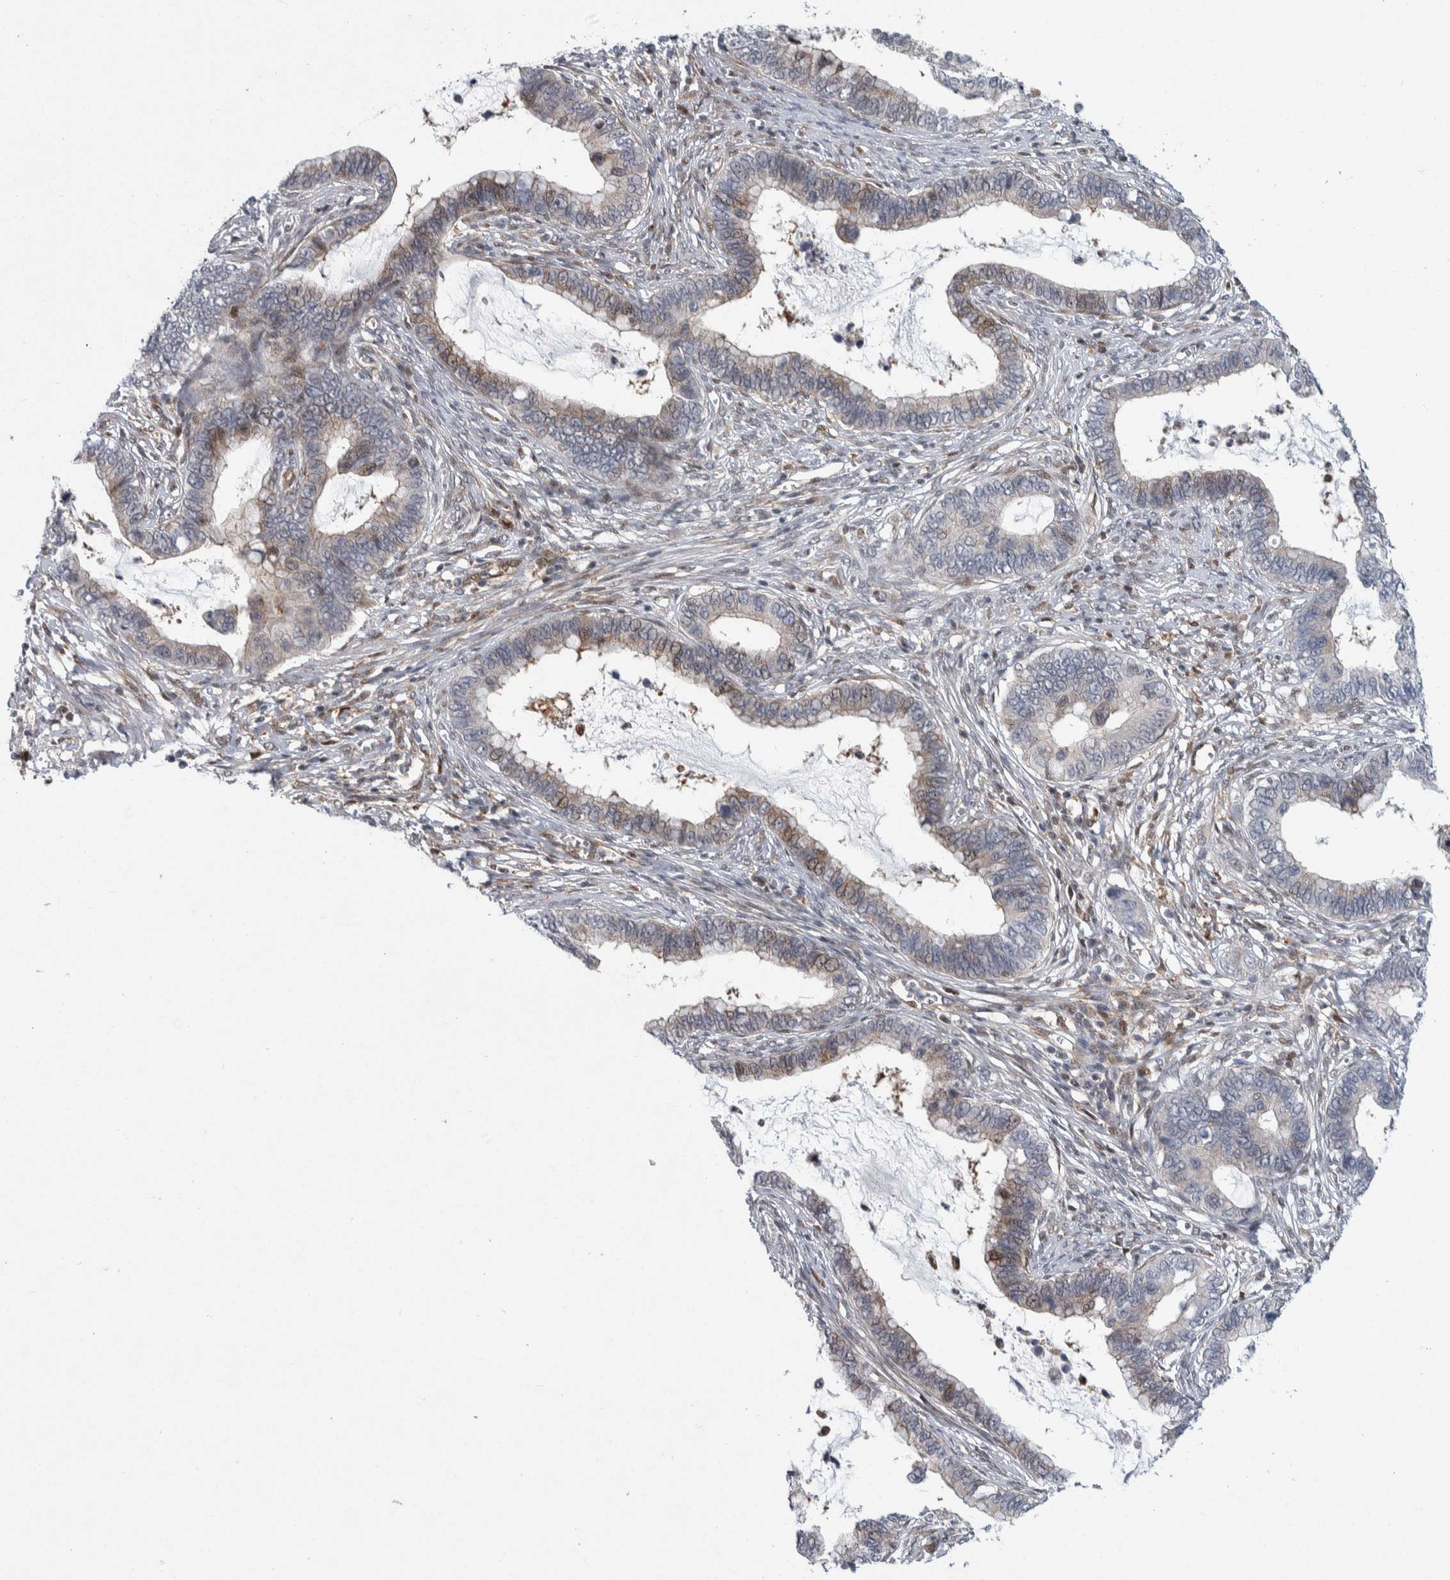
{"staining": {"intensity": "moderate", "quantity": "<25%", "location": "cytoplasmic/membranous,nuclear"}, "tissue": "cervical cancer", "cell_type": "Tumor cells", "image_type": "cancer", "snomed": [{"axis": "morphology", "description": "Adenocarcinoma, NOS"}, {"axis": "topography", "description": "Cervix"}], "caption": "A photomicrograph showing moderate cytoplasmic/membranous and nuclear expression in about <25% of tumor cells in cervical cancer, as visualized by brown immunohistochemical staining.", "gene": "PTPA", "patient": {"sex": "female", "age": 44}}